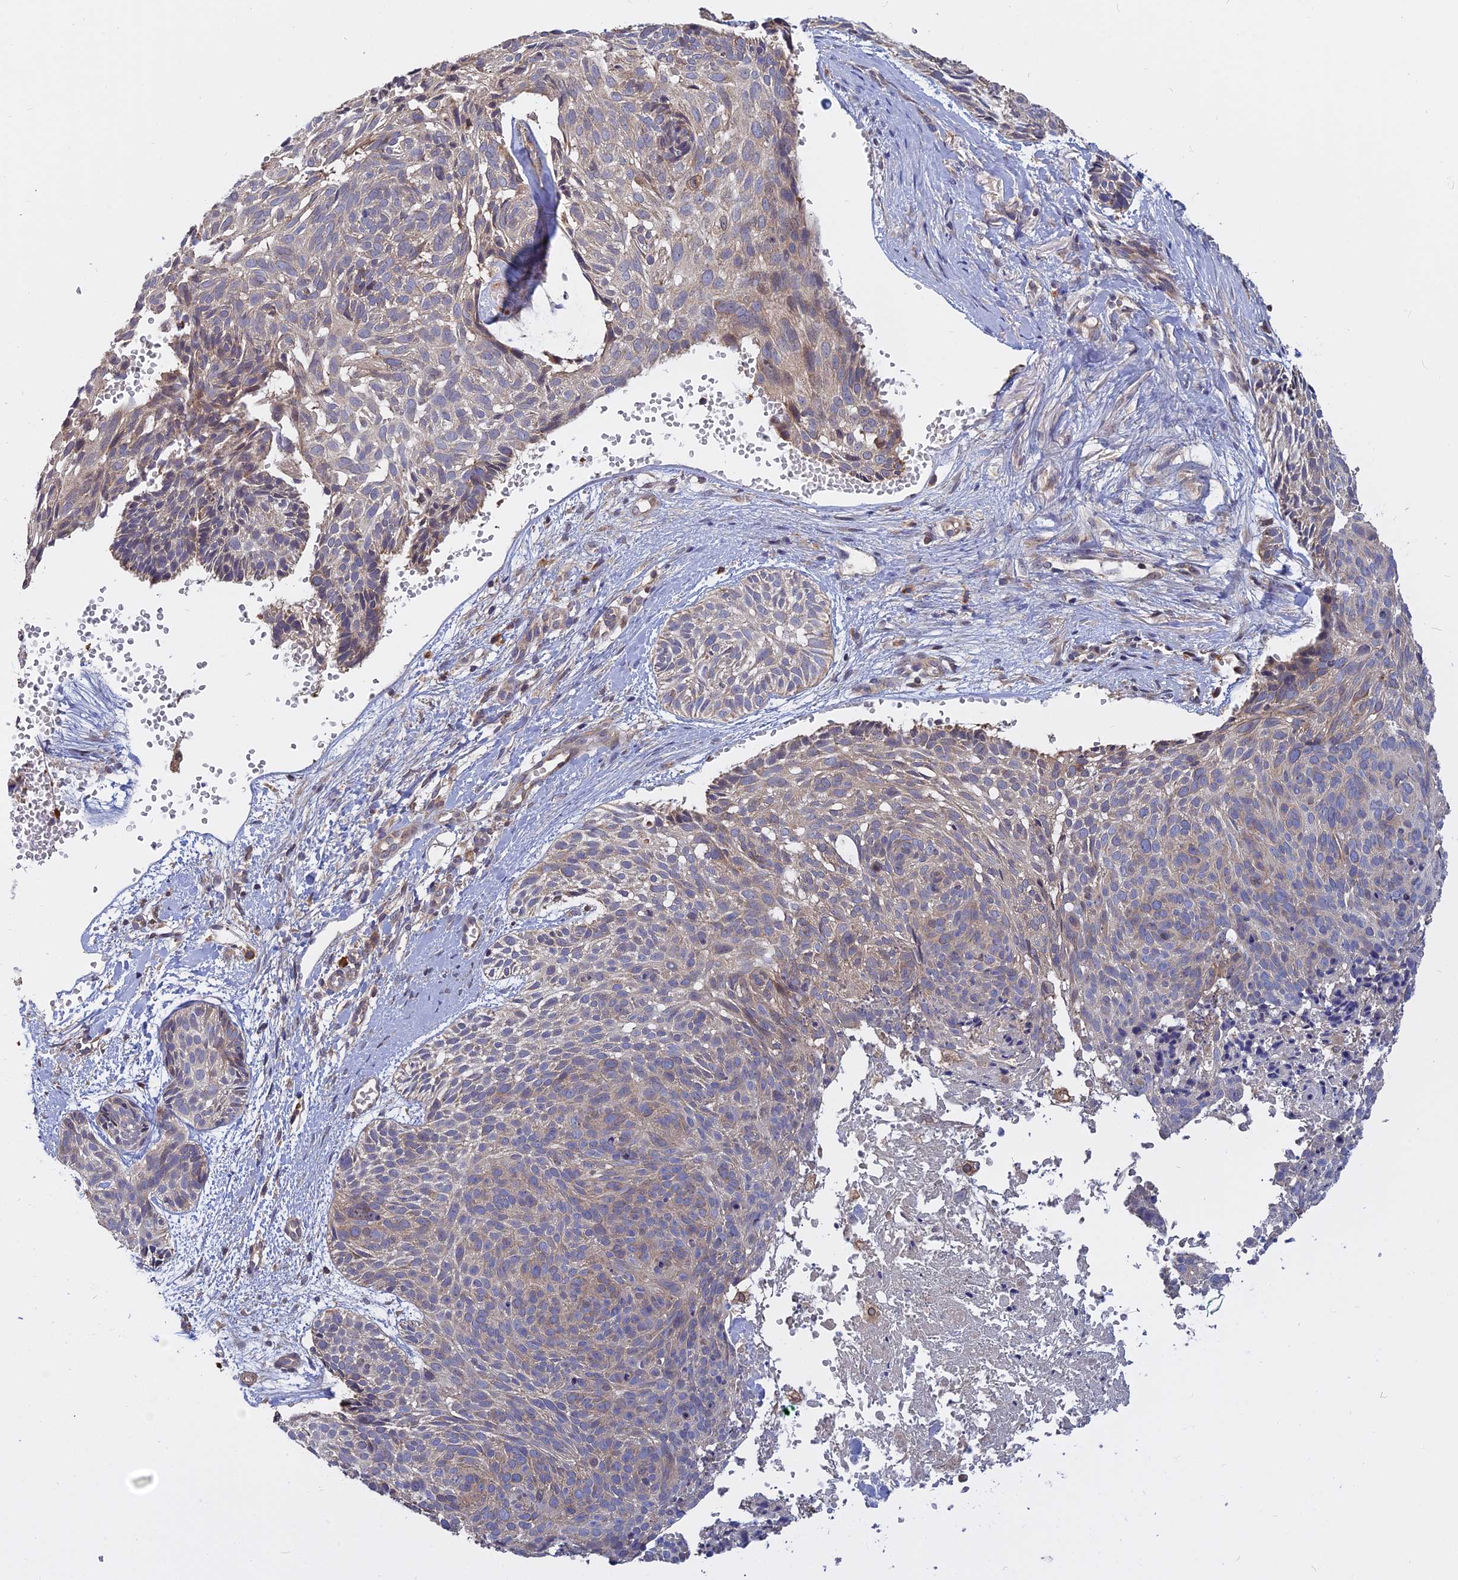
{"staining": {"intensity": "weak", "quantity": "<25%", "location": "cytoplasmic/membranous"}, "tissue": "skin cancer", "cell_type": "Tumor cells", "image_type": "cancer", "snomed": [{"axis": "morphology", "description": "Normal tissue, NOS"}, {"axis": "morphology", "description": "Basal cell carcinoma"}, {"axis": "topography", "description": "Skin"}], "caption": "Basal cell carcinoma (skin) was stained to show a protein in brown. There is no significant expression in tumor cells. (DAB (3,3'-diaminobenzidine) immunohistochemistry (IHC), high magnification).", "gene": "IL21R", "patient": {"sex": "male", "age": 66}}